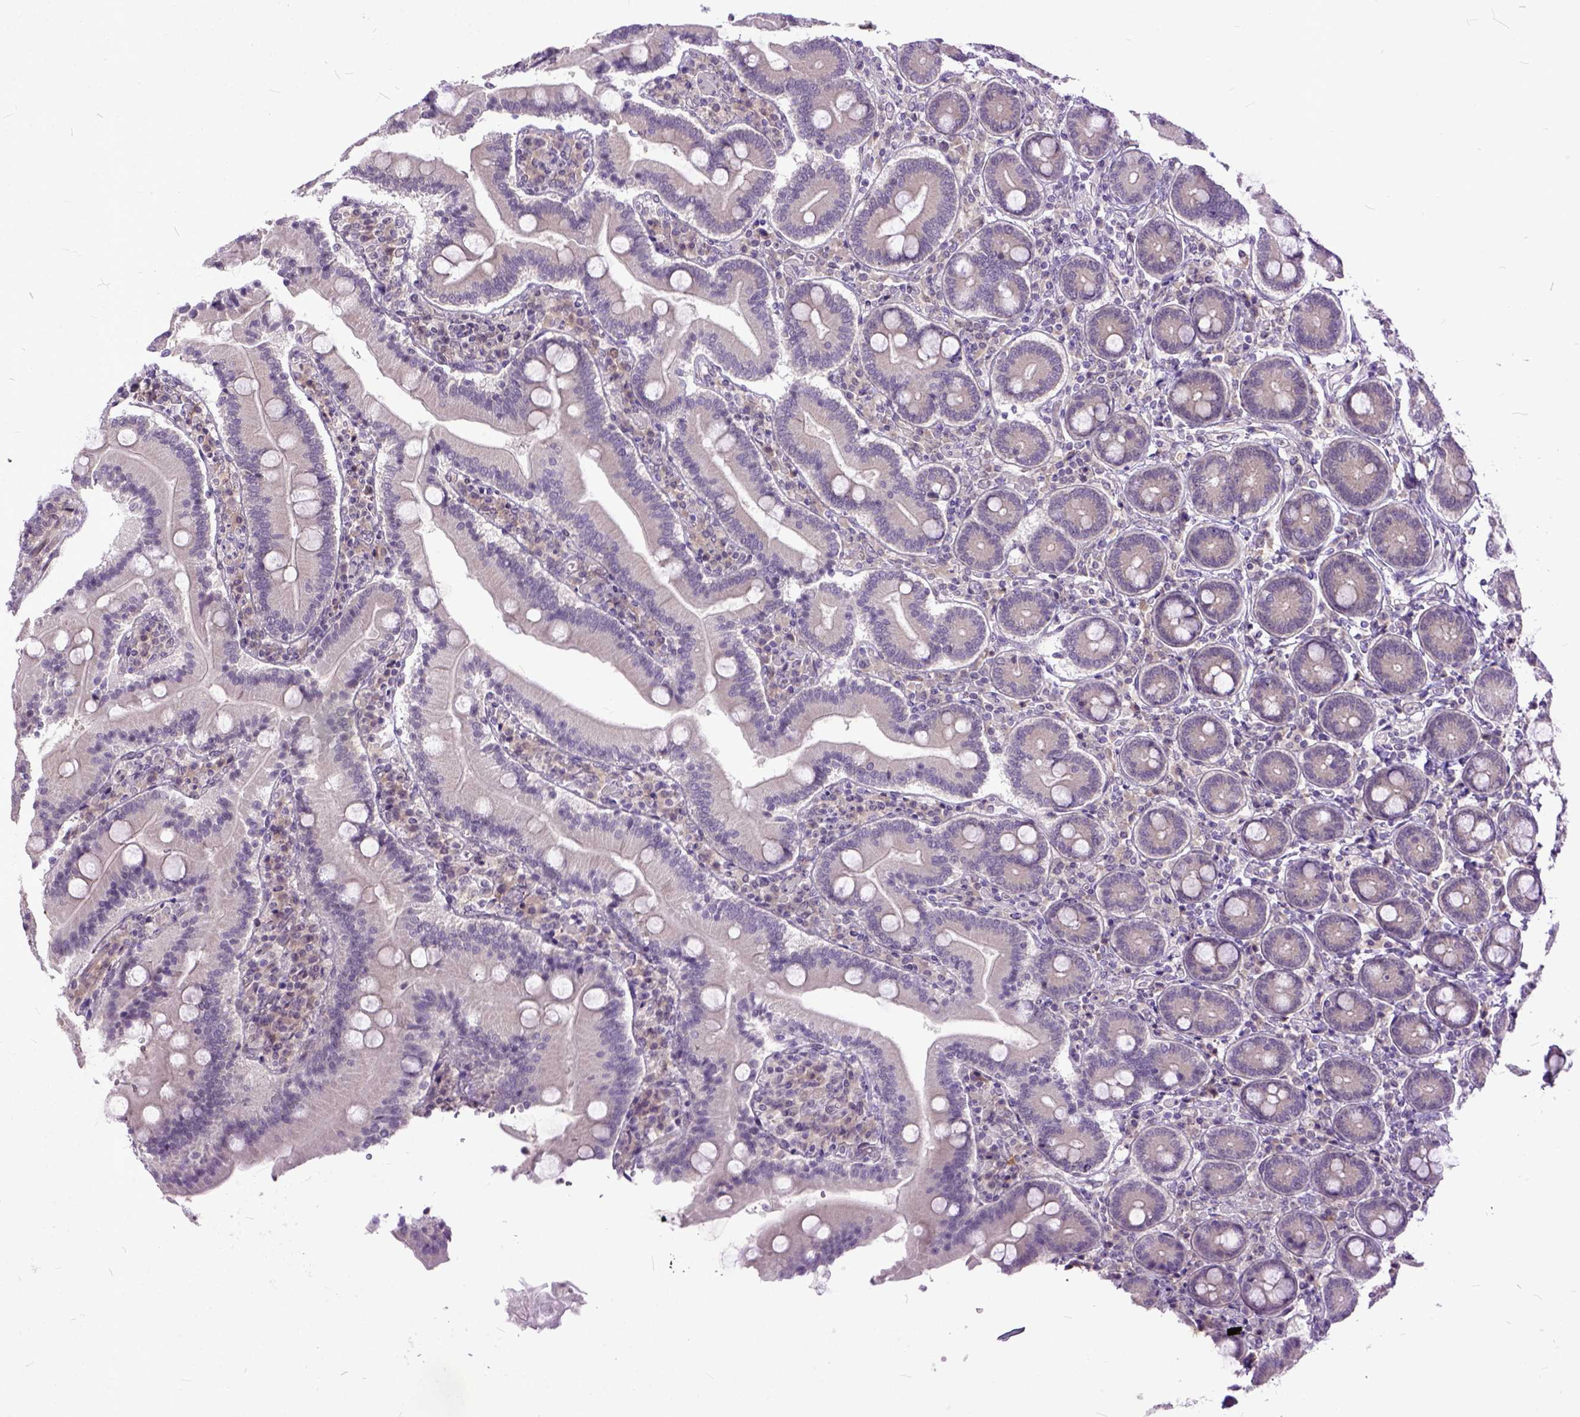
{"staining": {"intensity": "negative", "quantity": "none", "location": "none"}, "tissue": "duodenum", "cell_type": "Glandular cells", "image_type": "normal", "snomed": [{"axis": "morphology", "description": "Normal tissue, NOS"}, {"axis": "topography", "description": "Duodenum"}], "caption": "This is an immunohistochemistry (IHC) histopathology image of normal human duodenum. There is no expression in glandular cells.", "gene": "TCEAL7", "patient": {"sex": "female", "age": 62}}